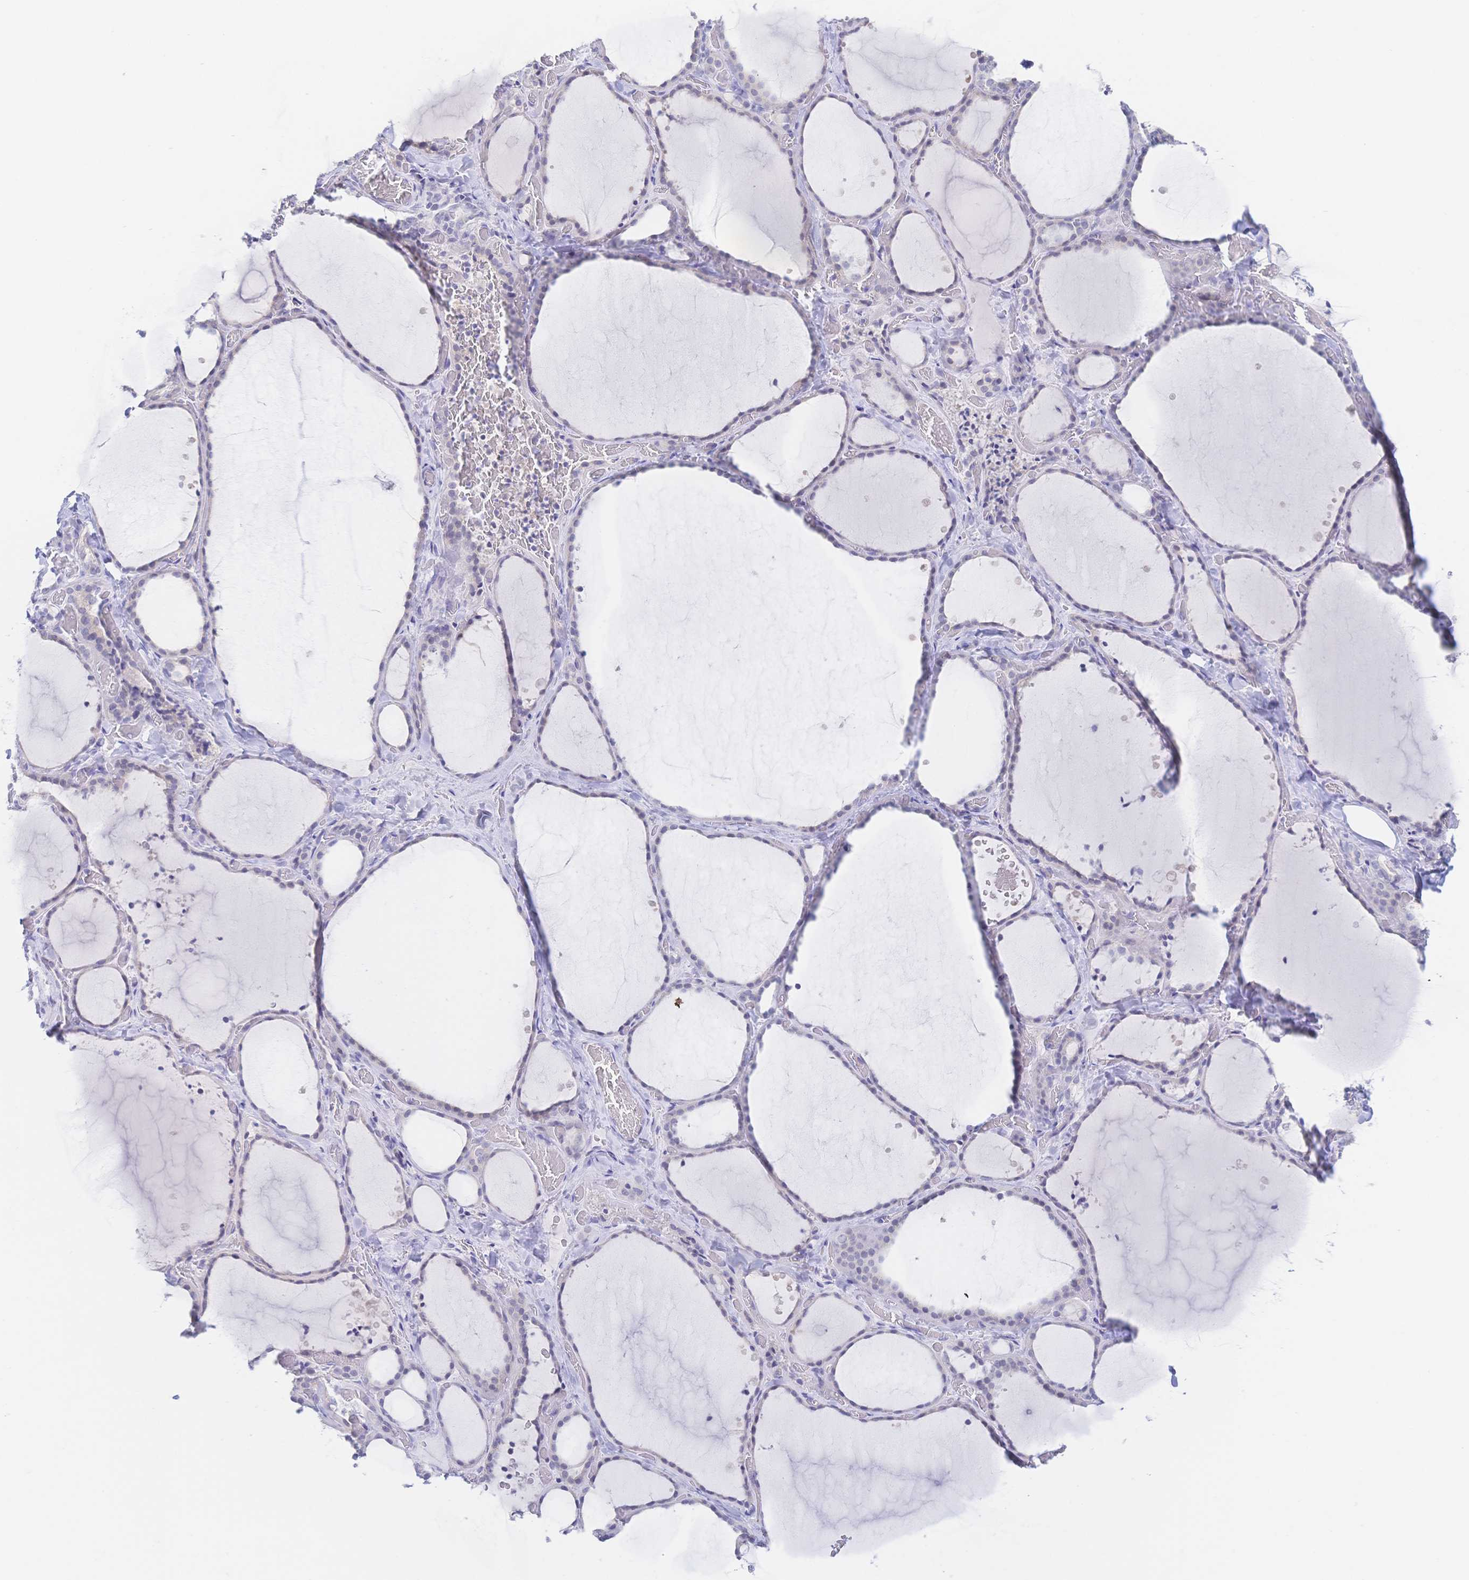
{"staining": {"intensity": "negative", "quantity": "none", "location": "none"}, "tissue": "thyroid gland", "cell_type": "Glandular cells", "image_type": "normal", "snomed": [{"axis": "morphology", "description": "Normal tissue, NOS"}, {"axis": "topography", "description": "Thyroid gland"}], "caption": "This image is of benign thyroid gland stained with IHC to label a protein in brown with the nuclei are counter-stained blue. There is no staining in glandular cells. (DAB (3,3'-diaminobenzidine) immunohistochemistry (IHC) with hematoxylin counter stain).", "gene": "SIAH3", "patient": {"sex": "female", "age": 36}}